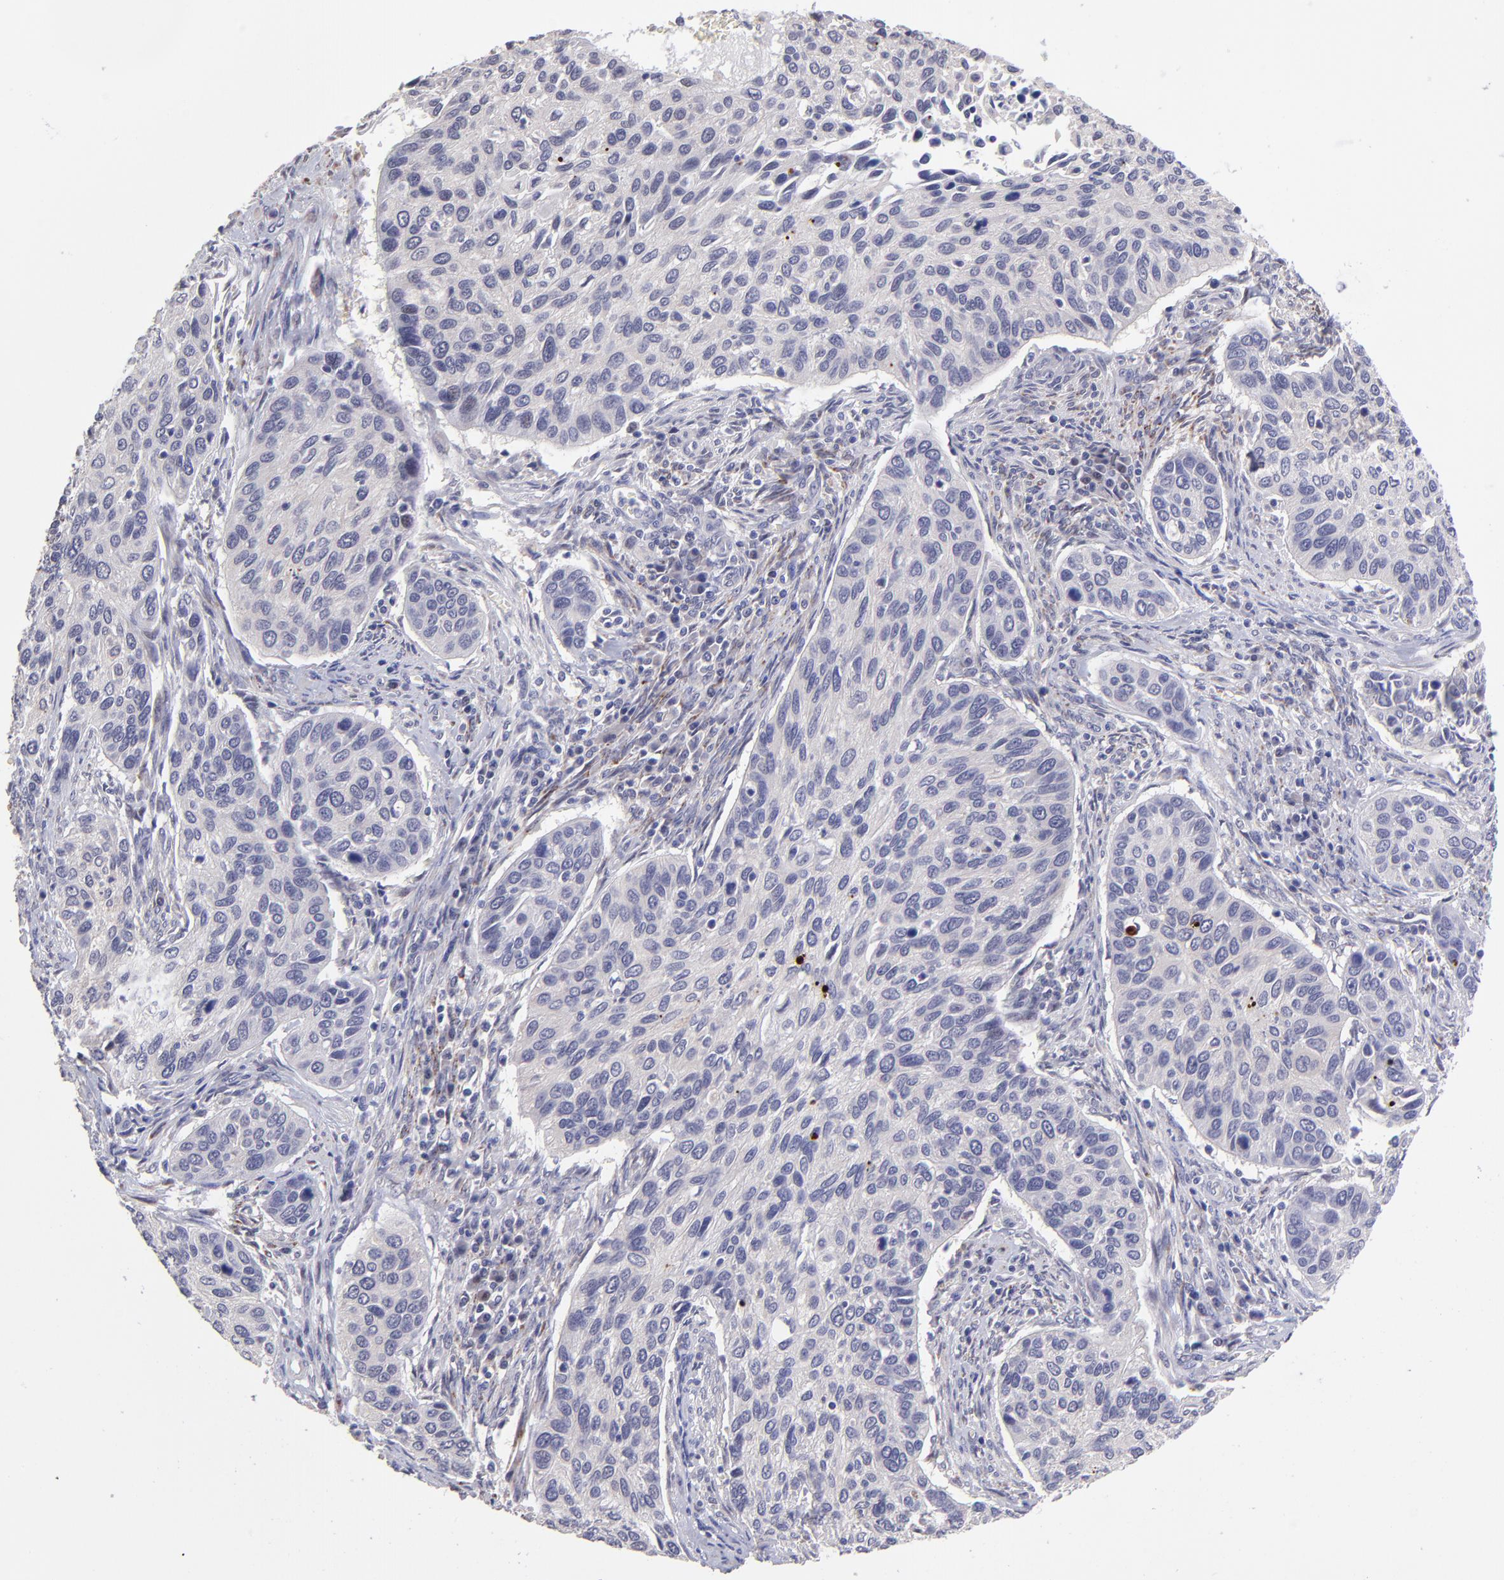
{"staining": {"intensity": "weak", "quantity": "25%-75%", "location": "cytoplasmic/membranous"}, "tissue": "cervical cancer", "cell_type": "Tumor cells", "image_type": "cancer", "snomed": [{"axis": "morphology", "description": "Adenocarcinoma, NOS"}, {"axis": "topography", "description": "Cervix"}], "caption": "About 25%-75% of tumor cells in human adenocarcinoma (cervical) demonstrate weak cytoplasmic/membranous protein staining as visualized by brown immunohistochemical staining.", "gene": "NSF", "patient": {"sex": "female", "age": 49}}